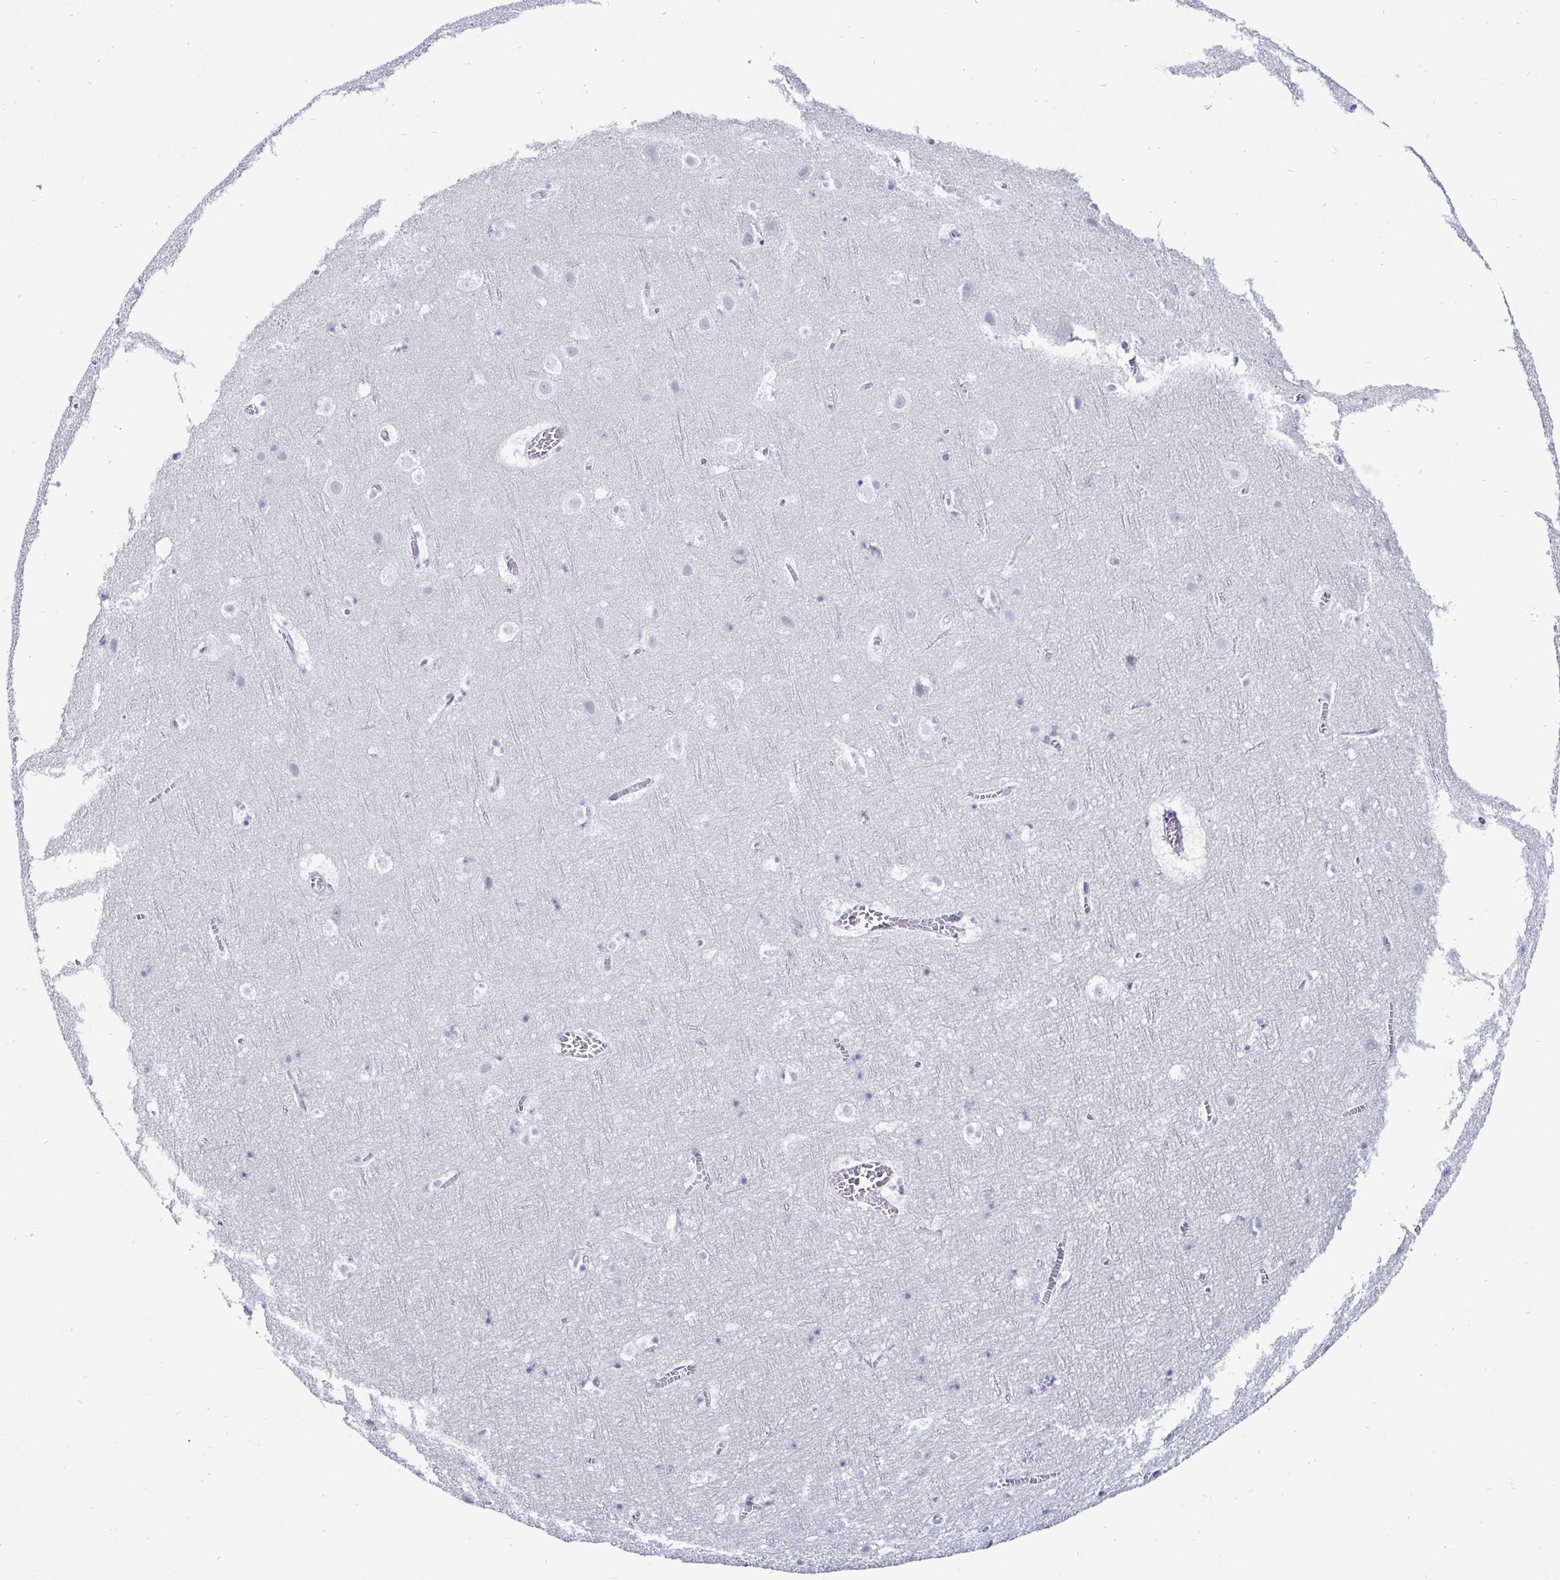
{"staining": {"intensity": "negative", "quantity": "none", "location": "none"}, "tissue": "cerebral cortex", "cell_type": "Endothelial cells", "image_type": "normal", "snomed": [{"axis": "morphology", "description": "Normal tissue, NOS"}, {"axis": "topography", "description": "Cerebral cortex"}], "caption": "Cerebral cortex stained for a protein using immunohistochemistry reveals no staining endothelial cells.", "gene": "OOSP2", "patient": {"sex": "female", "age": 42}}